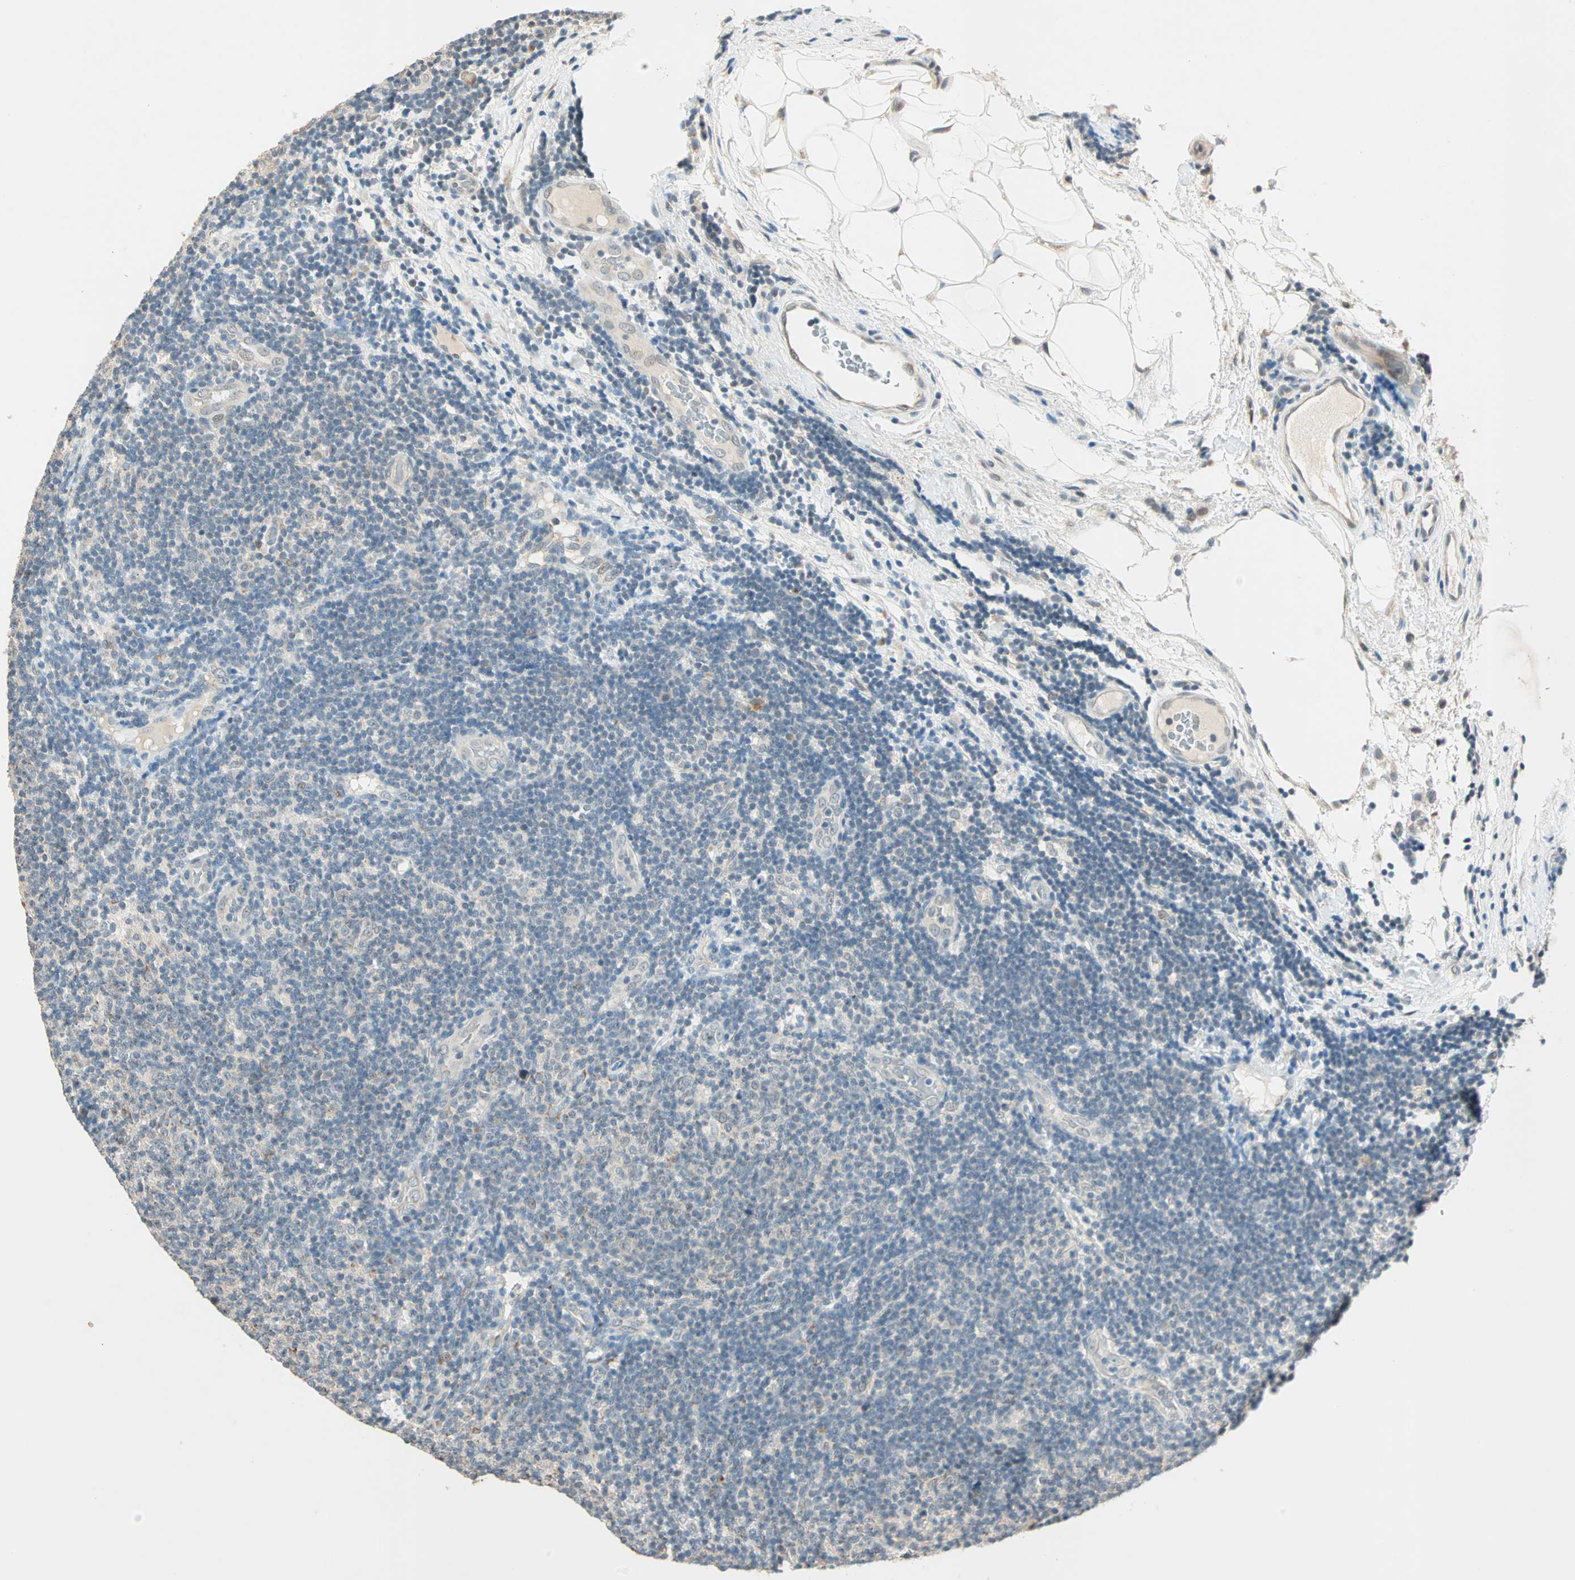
{"staining": {"intensity": "weak", "quantity": "<25%", "location": "cytoplasmic/membranous"}, "tissue": "lymphoma", "cell_type": "Tumor cells", "image_type": "cancer", "snomed": [{"axis": "morphology", "description": "Malignant lymphoma, non-Hodgkin's type, Low grade"}, {"axis": "topography", "description": "Lymph node"}], "caption": "Tumor cells are negative for brown protein staining in low-grade malignant lymphoma, non-Hodgkin's type. The staining is performed using DAB (3,3'-diaminobenzidine) brown chromogen with nuclei counter-stained in using hematoxylin.", "gene": "PRDM2", "patient": {"sex": "male", "age": 83}}